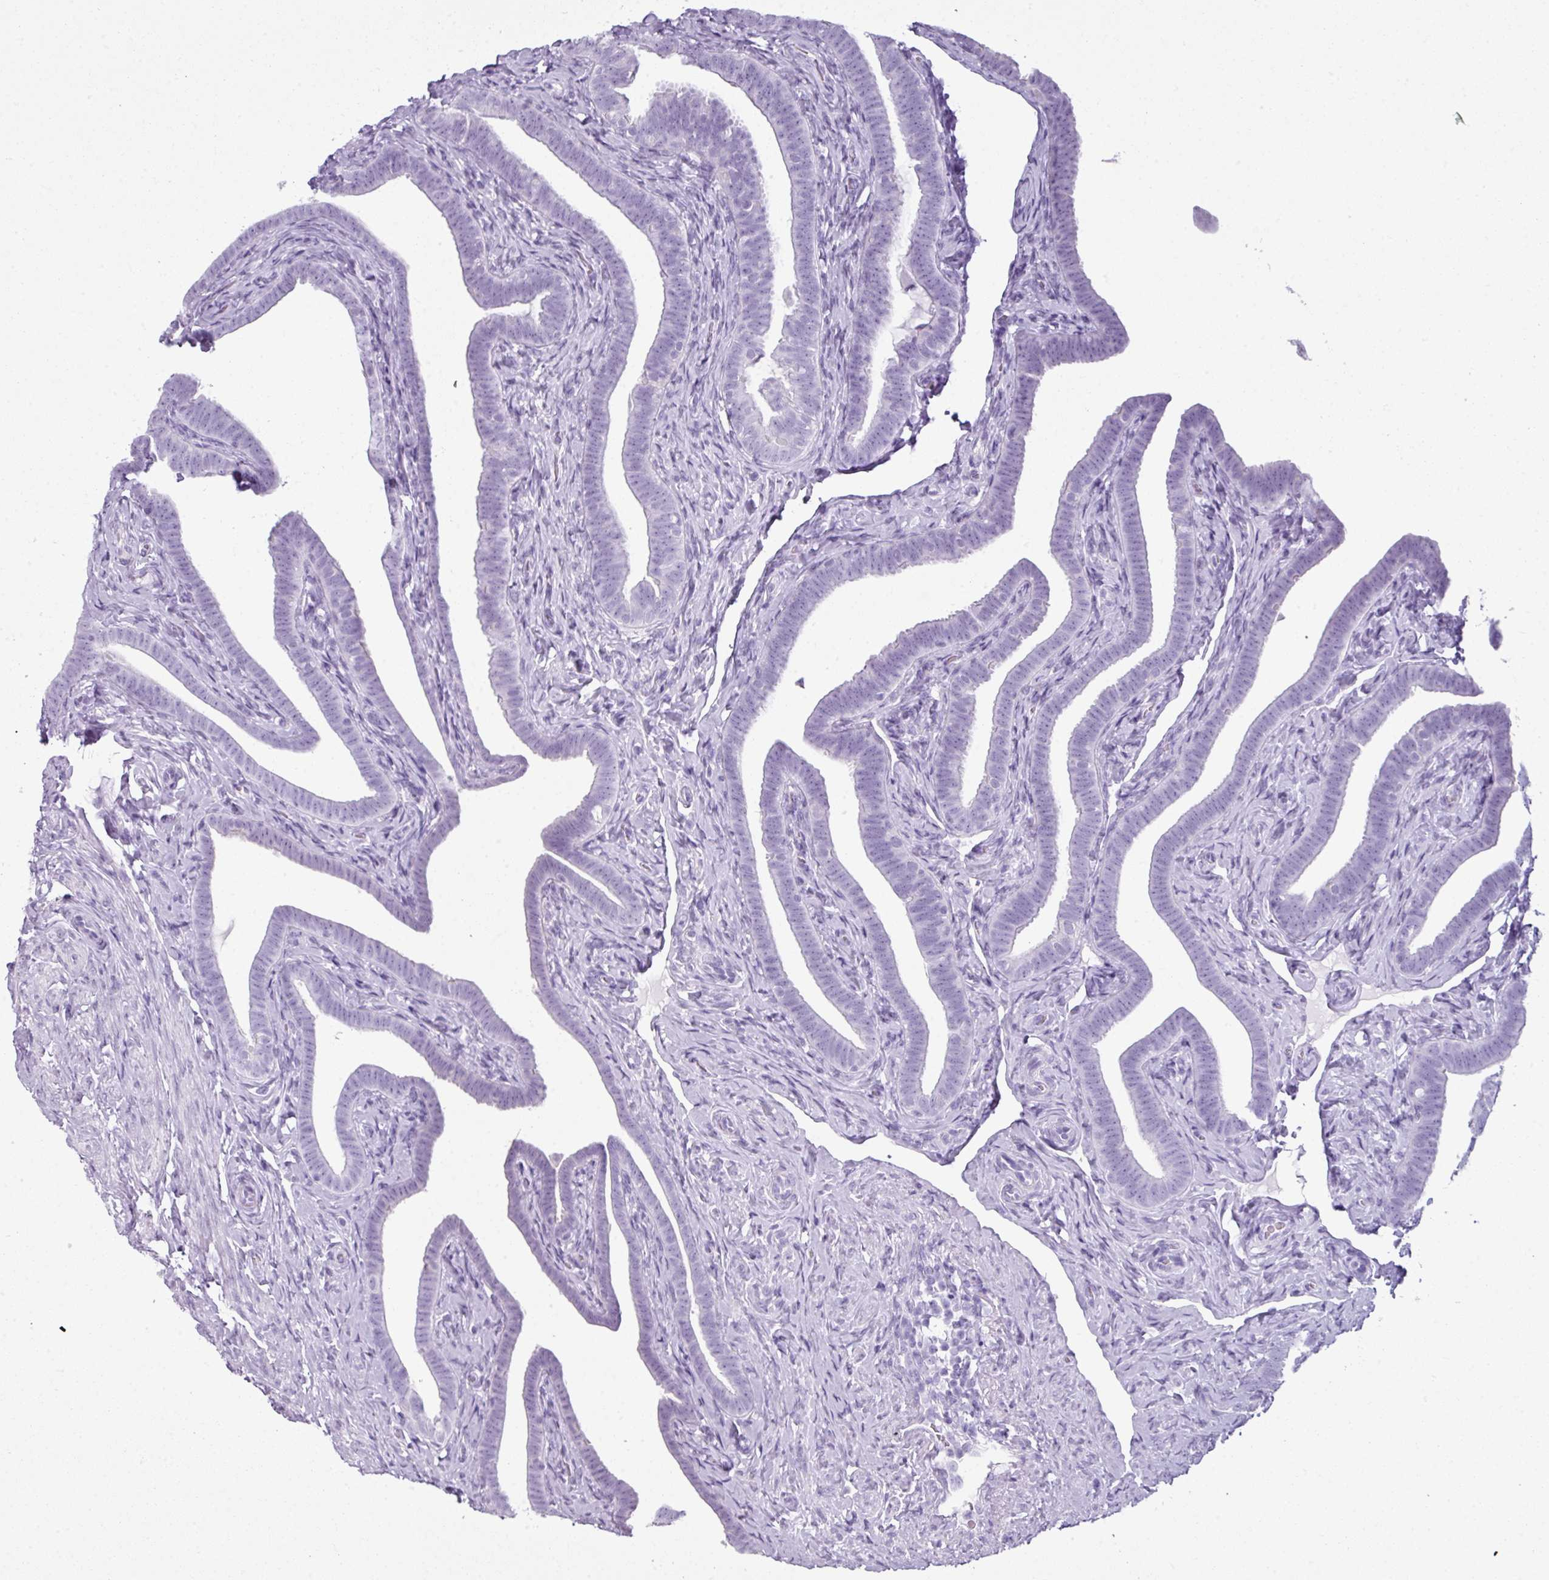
{"staining": {"intensity": "negative", "quantity": "none", "location": "none"}, "tissue": "fallopian tube", "cell_type": "Glandular cells", "image_type": "normal", "snomed": [{"axis": "morphology", "description": "Normal tissue, NOS"}, {"axis": "topography", "description": "Fallopian tube"}], "caption": "Immunohistochemical staining of normal human fallopian tube exhibits no significant positivity in glandular cells.", "gene": "SCT", "patient": {"sex": "female", "age": 69}}